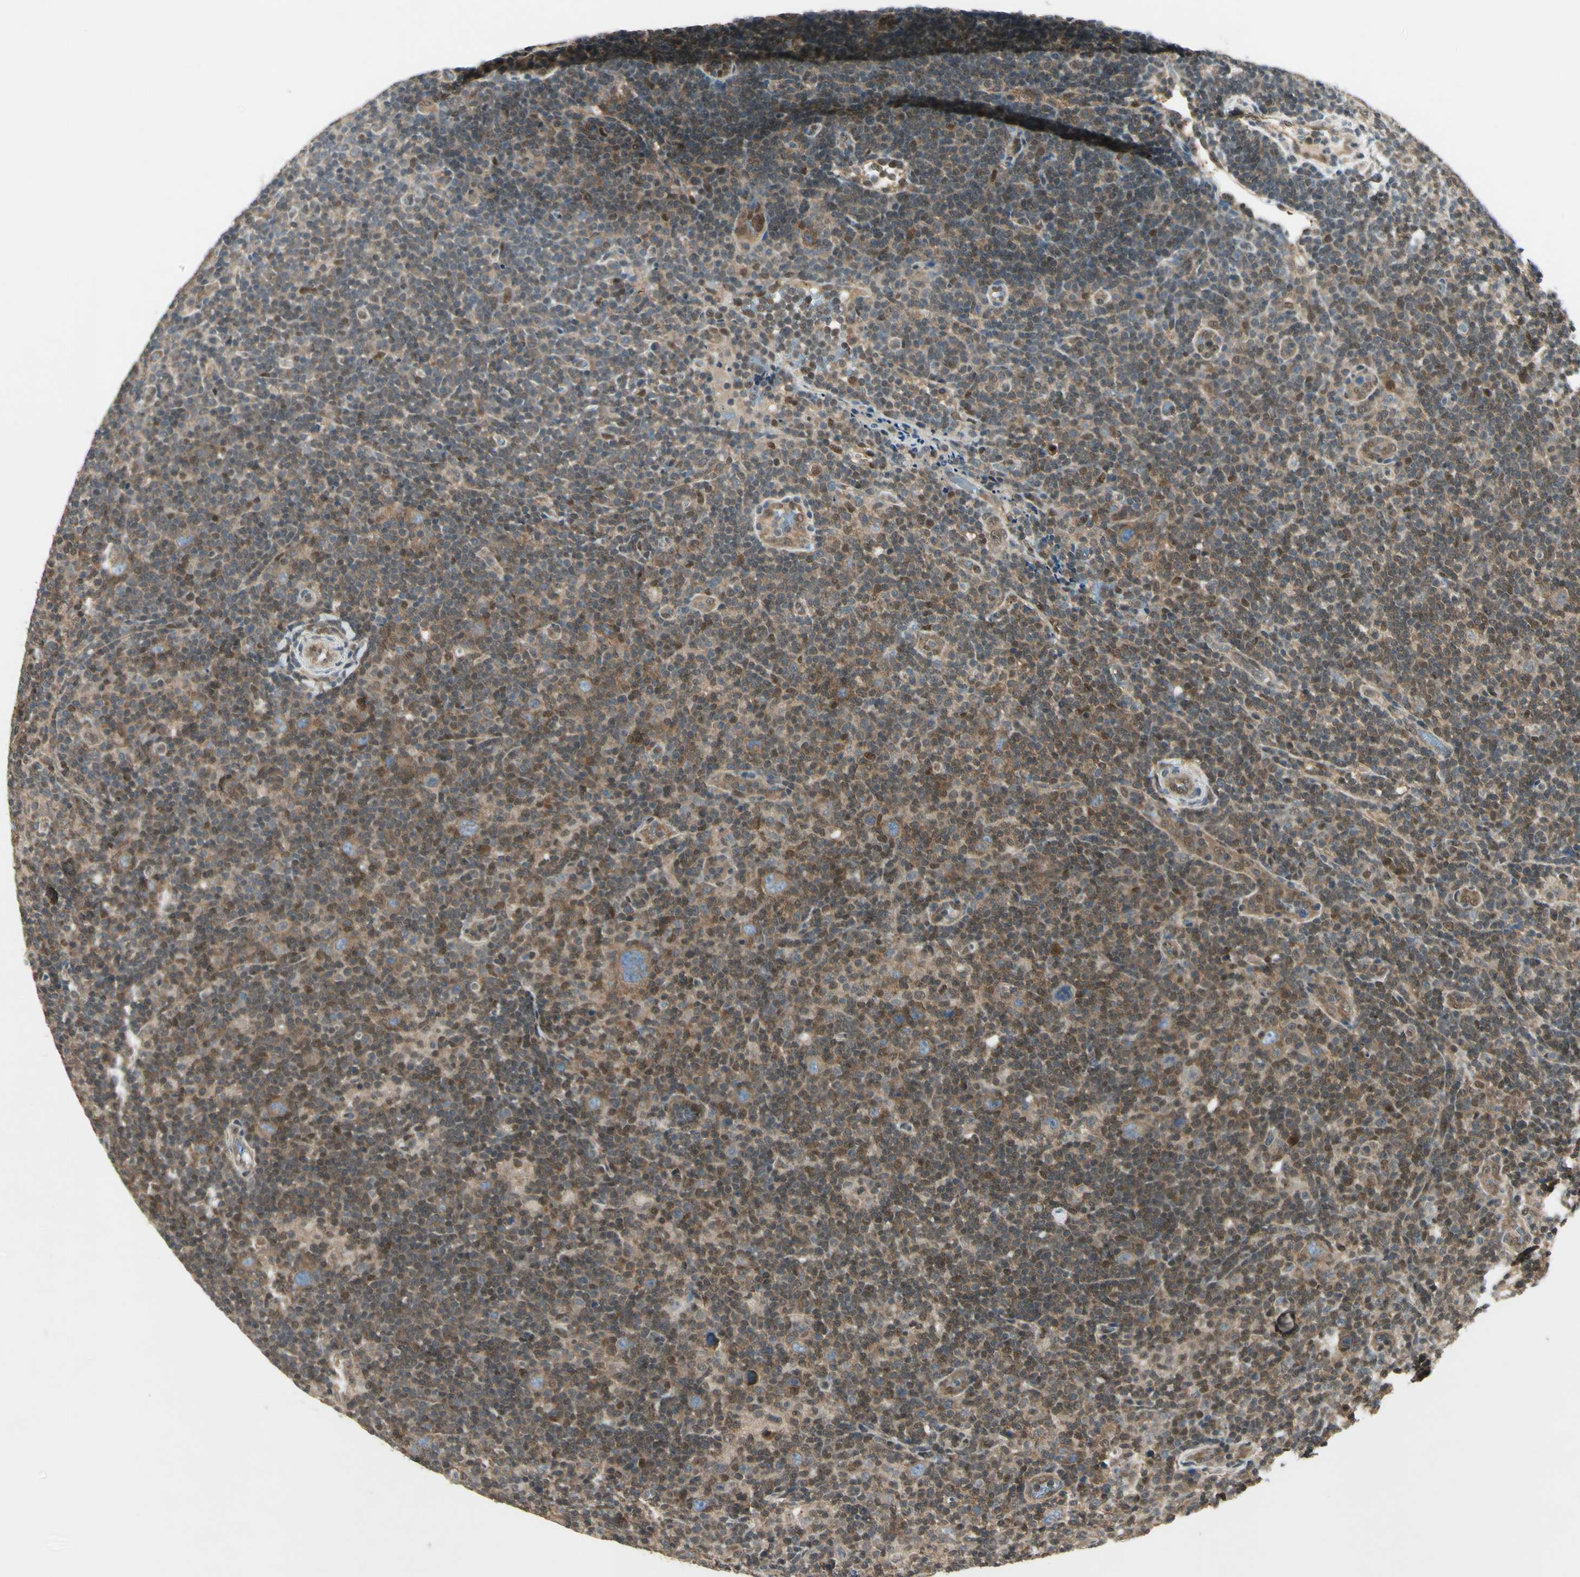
{"staining": {"intensity": "weak", "quantity": ">75%", "location": "cytoplasmic/membranous"}, "tissue": "lymphoma", "cell_type": "Tumor cells", "image_type": "cancer", "snomed": [{"axis": "morphology", "description": "Hodgkin's disease, NOS"}, {"axis": "topography", "description": "Lymph node"}], "caption": "Lymphoma tissue exhibits weak cytoplasmic/membranous expression in about >75% of tumor cells, visualized by immunohistochemistry. (Stains: DAB (3,3'-diaminobenzidine) in brown, nuclei in blue, Microscopy: brightfield microscopy at high magnification).", "gene": "PSMD5", "patient": {"sex": "female", "age": 57}}